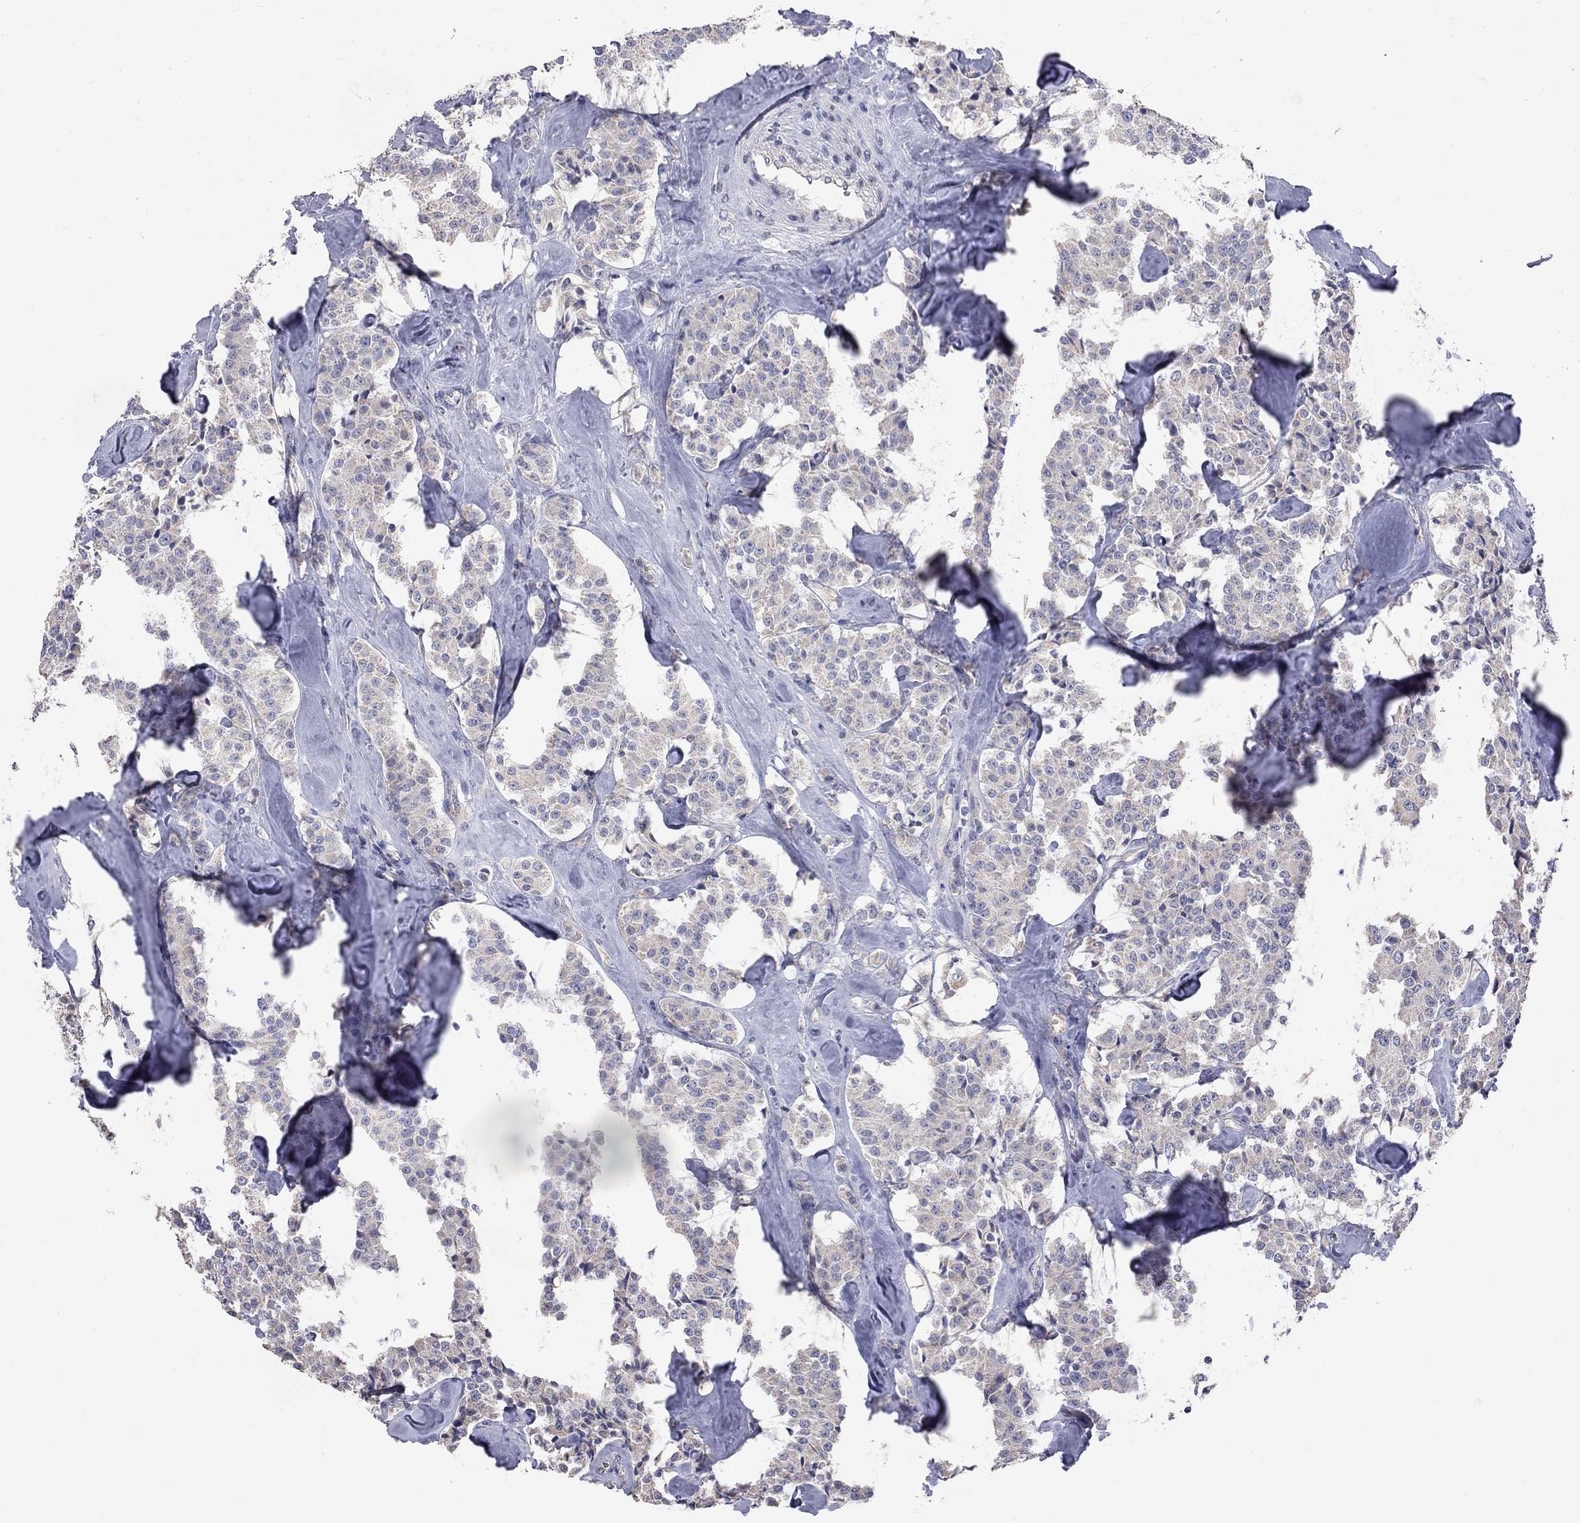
{"staining": {"intensity": "weak", "quantity": "<25%", "location": "cytoplasmic/membranous"}, "tissue": "carcinoid", "cell_type": "Tumor cells", "image_type": "cancer", "snomed": [{"axis": "morphology", "description": "Carcinoid, malignant, NOS"}, {"axis": "topography", "description": "Pancreas"}], "caption": "This is an immunohistochemistry (IHC) micrograph of human carcinoid (malignant). There is no expression in tumor cells.", "gene": "OPRK1", "patient": {"sex": "male", "age": 41}}